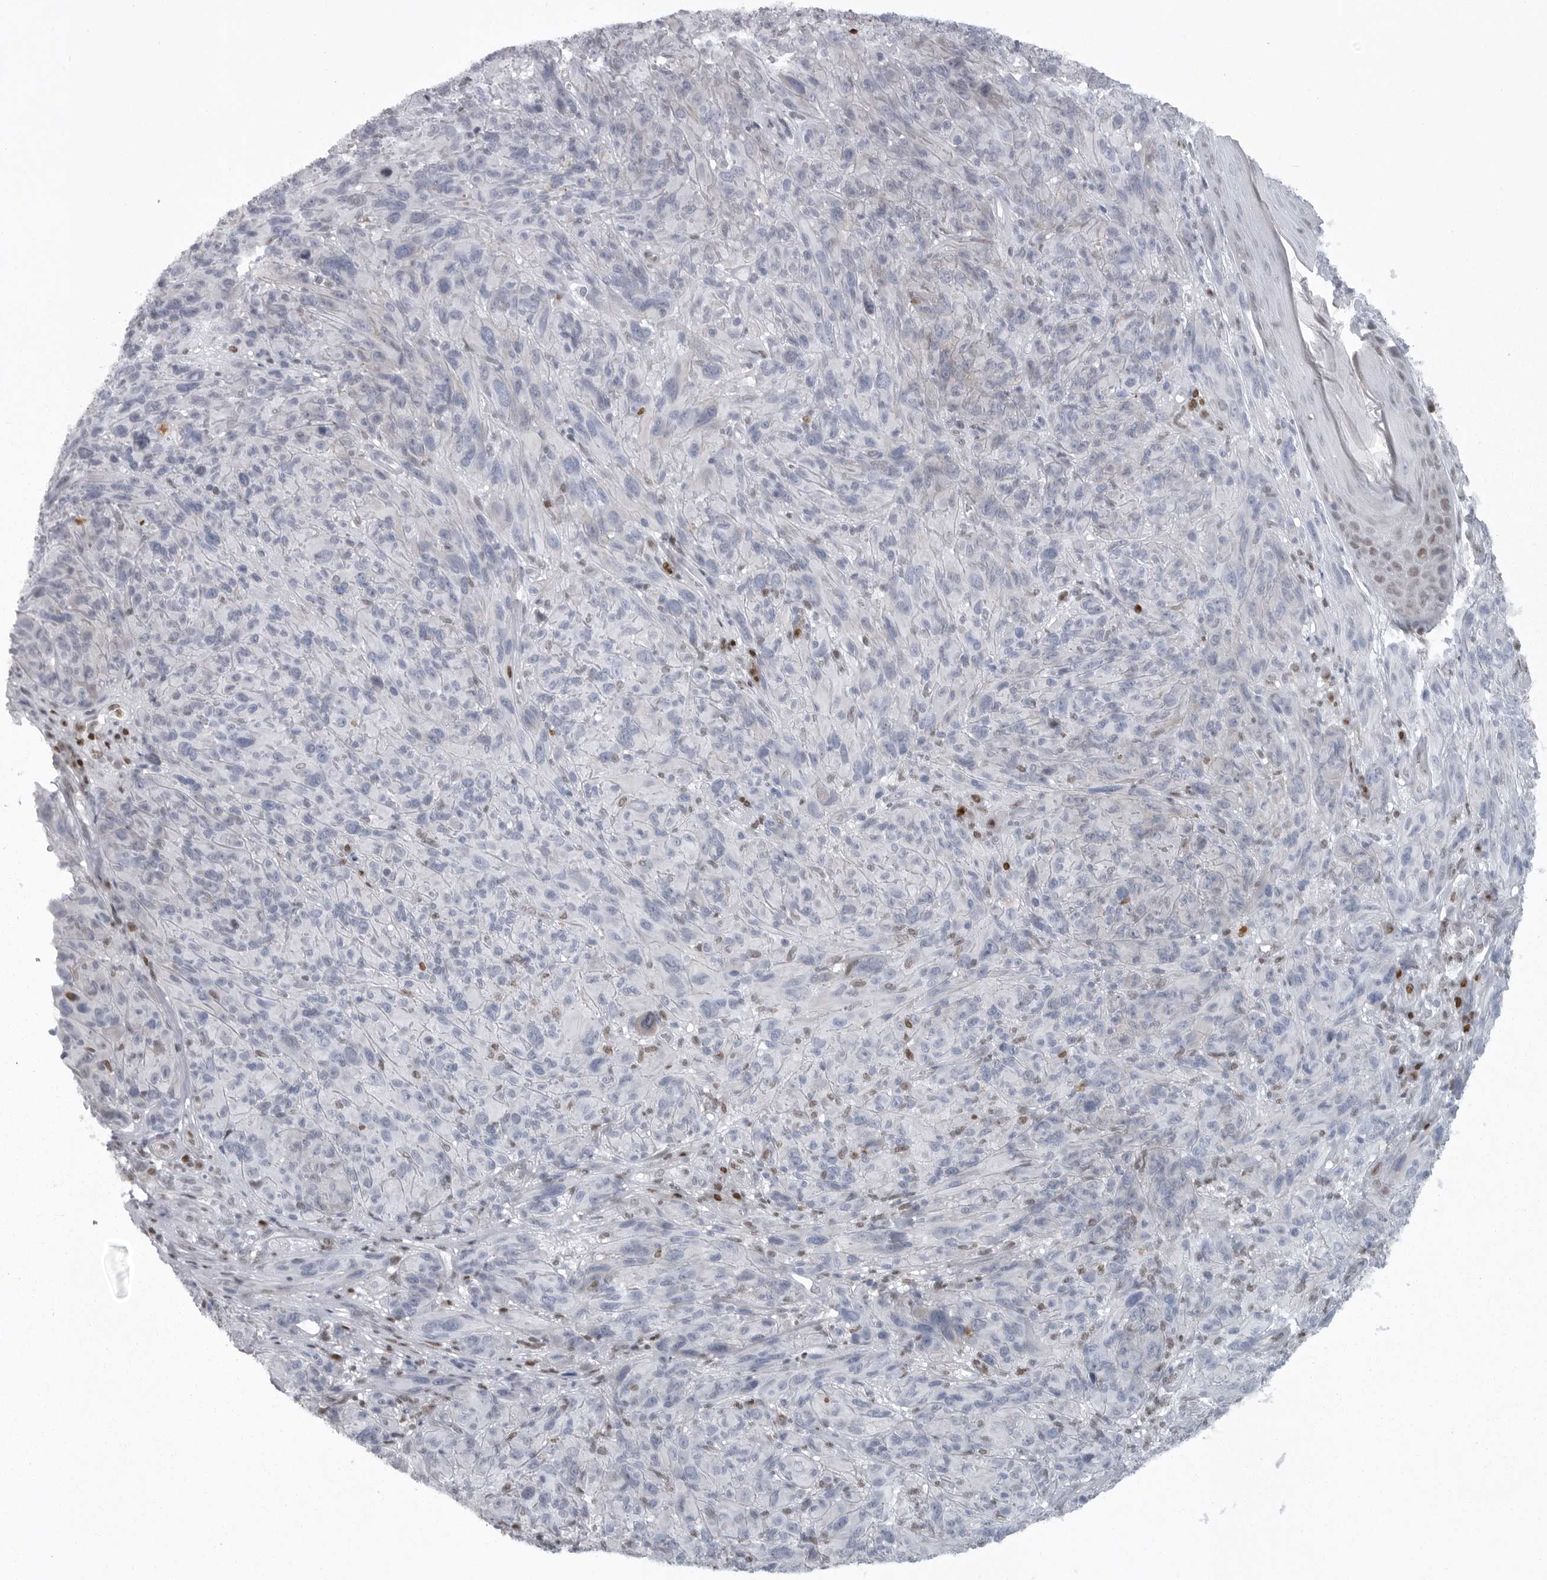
{"staining": {"intensity": "negative", "quantity": "none", "location": "none"}, "tissue": "melanoma", "cell_type": "Tumor cells", "image_type": "cancer", "snomed": [{"axis": "morphology", "description": "Malignant melanoma, NOS"}, {"axis": "topography", "description": "Skin of head"}], "caption": "Melanoma stained for a protein using IHC reveals no staining tumor cells.", "gene": "HMGN3", "patient": {"sex": "male", "age": 96}}